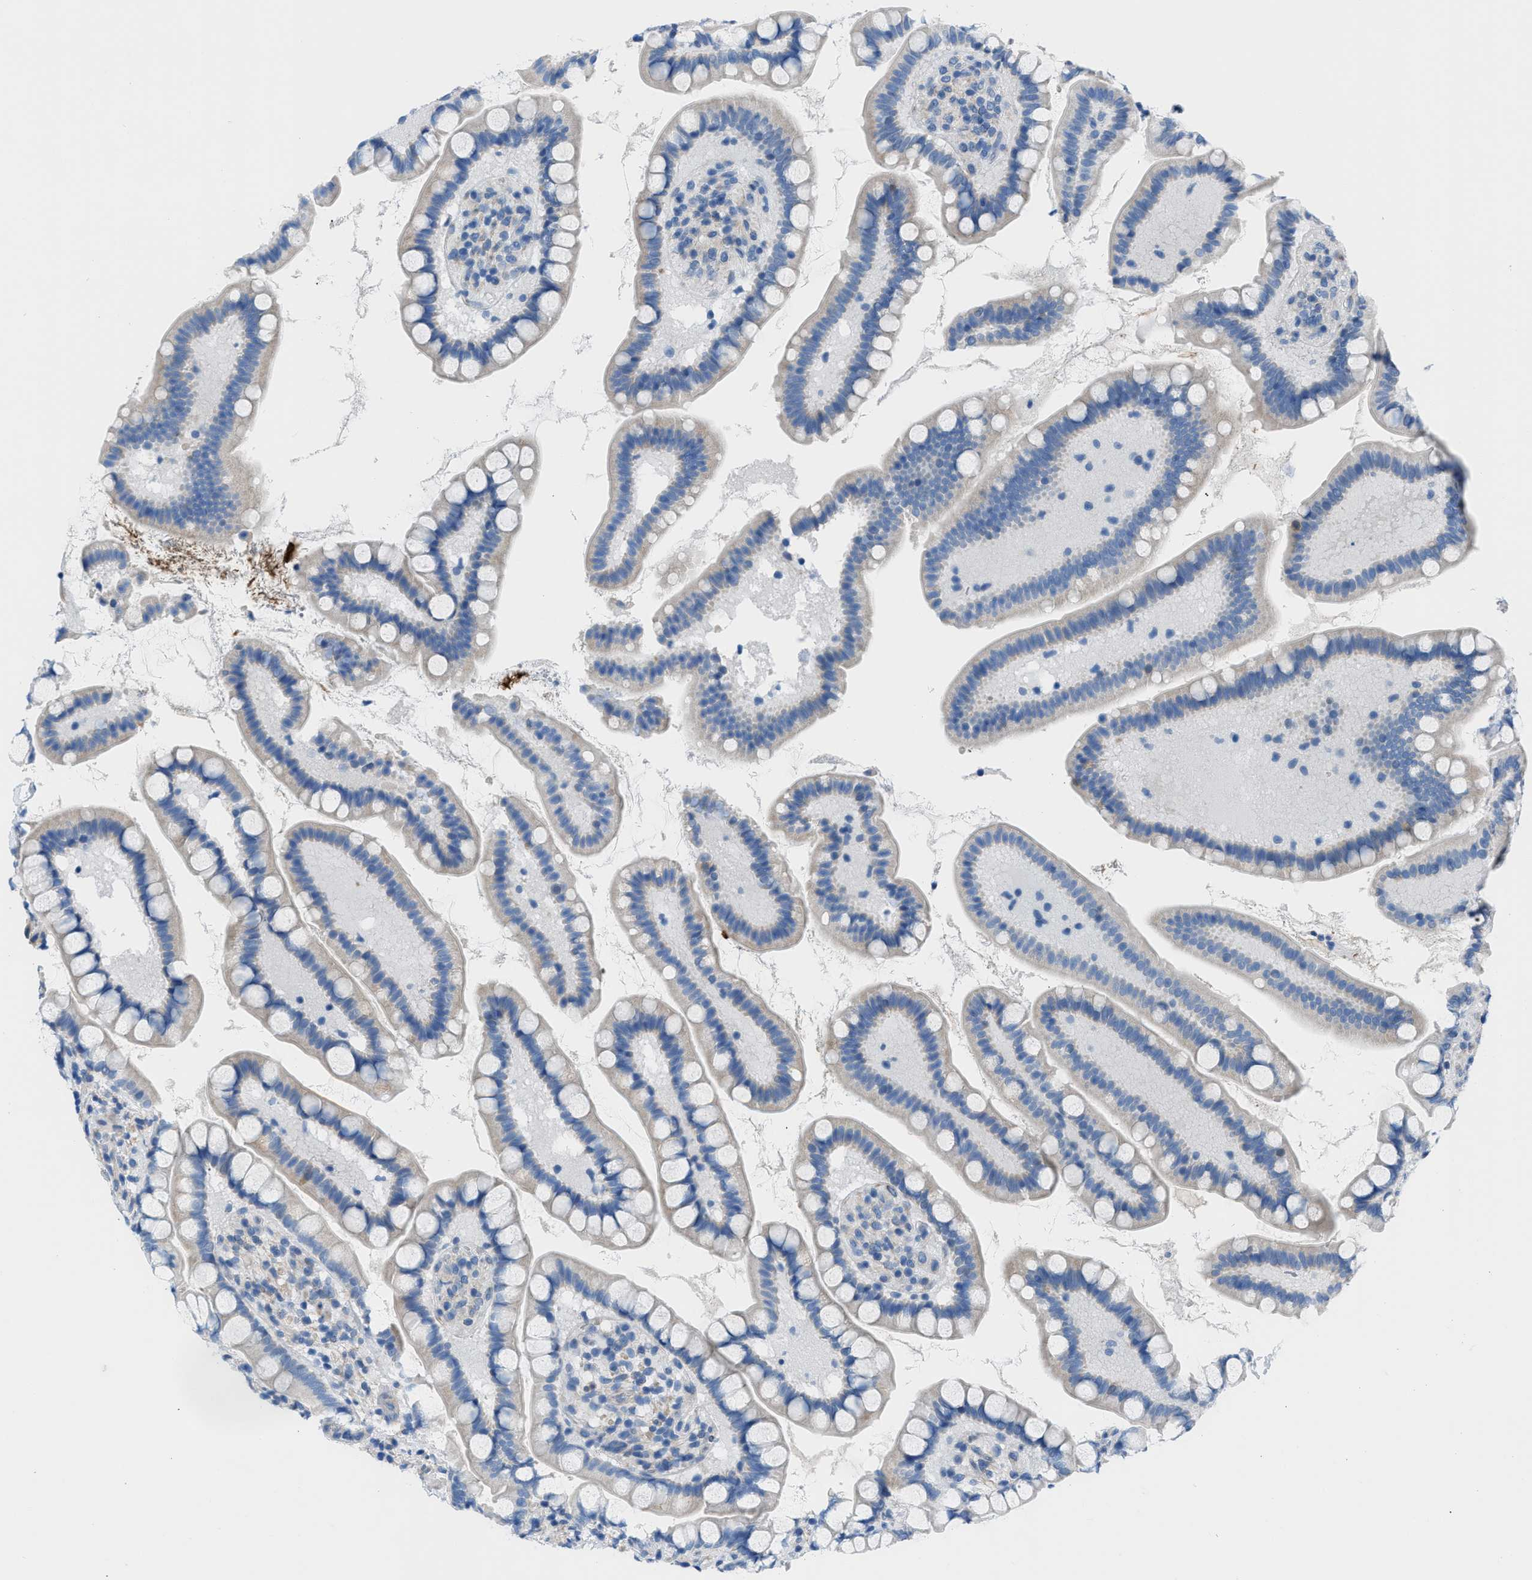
{"staining": {"intensity": "negative", "quantity": "none", "location": "none"}, "tissue": "small intestine", "cell_type": "Glandular cells", "image_type": "normal", "snomed": [{"axis": "morphology", "description": "Normal tissue, NOS"}, {"axis": "topography", "description": "Small intestine"}], "caption": "Glandular cells are negative for protein expression in normal human small intestine. (Brightfield microscopy of DAB (3,3'-diaminobenzidine) IHC at high magnification).", "gene": "ITPR1", "patient": {"sex": "female", "age": 84}}